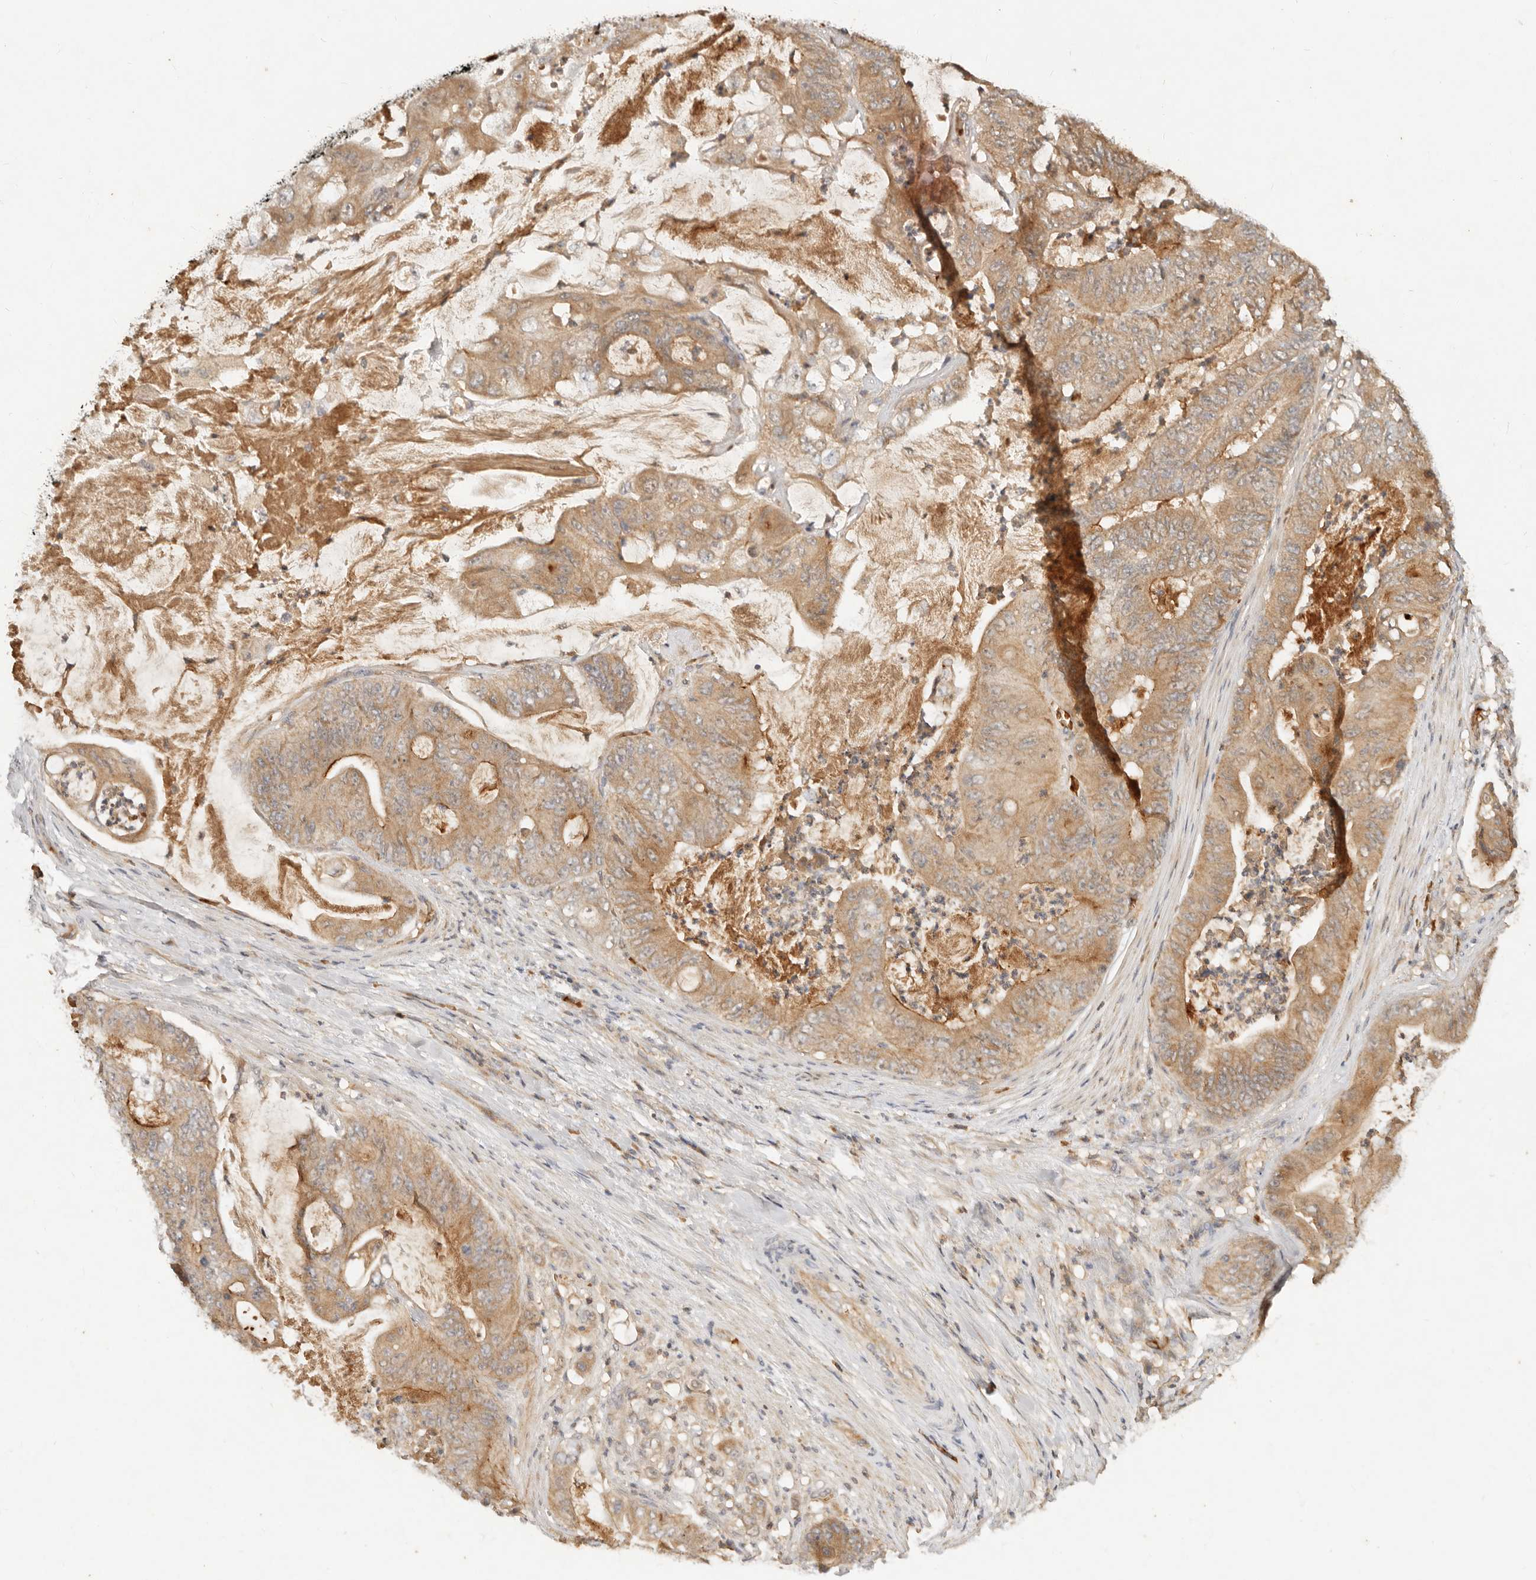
{"staining": {"intensity": "moderate", "quantity": ">75%", "location": "cytoplasmic/membranous"}, "tissue": "stomach cancer", "cell_type": "Tumor cells", "image_type": "cancer", "snomed": [{"axis": "morphology", "description": "Adenocarcinoma, NOS"}, {"axis": "topography", "description": "Stomach"}], "caption": "Tumor cells demonstrate moderate cytoplasmic/membranous expression in about >75% of cells in stomach adenocarcinoma. The protein of interest is stained brown, and the nuclei are stained in blue (DAB (3,3'-diaminobenzidine) IHC with brightfield microscopy, high magnification).", "gene": "FREM2", "patient": {"sex": "female", "age": 73}}